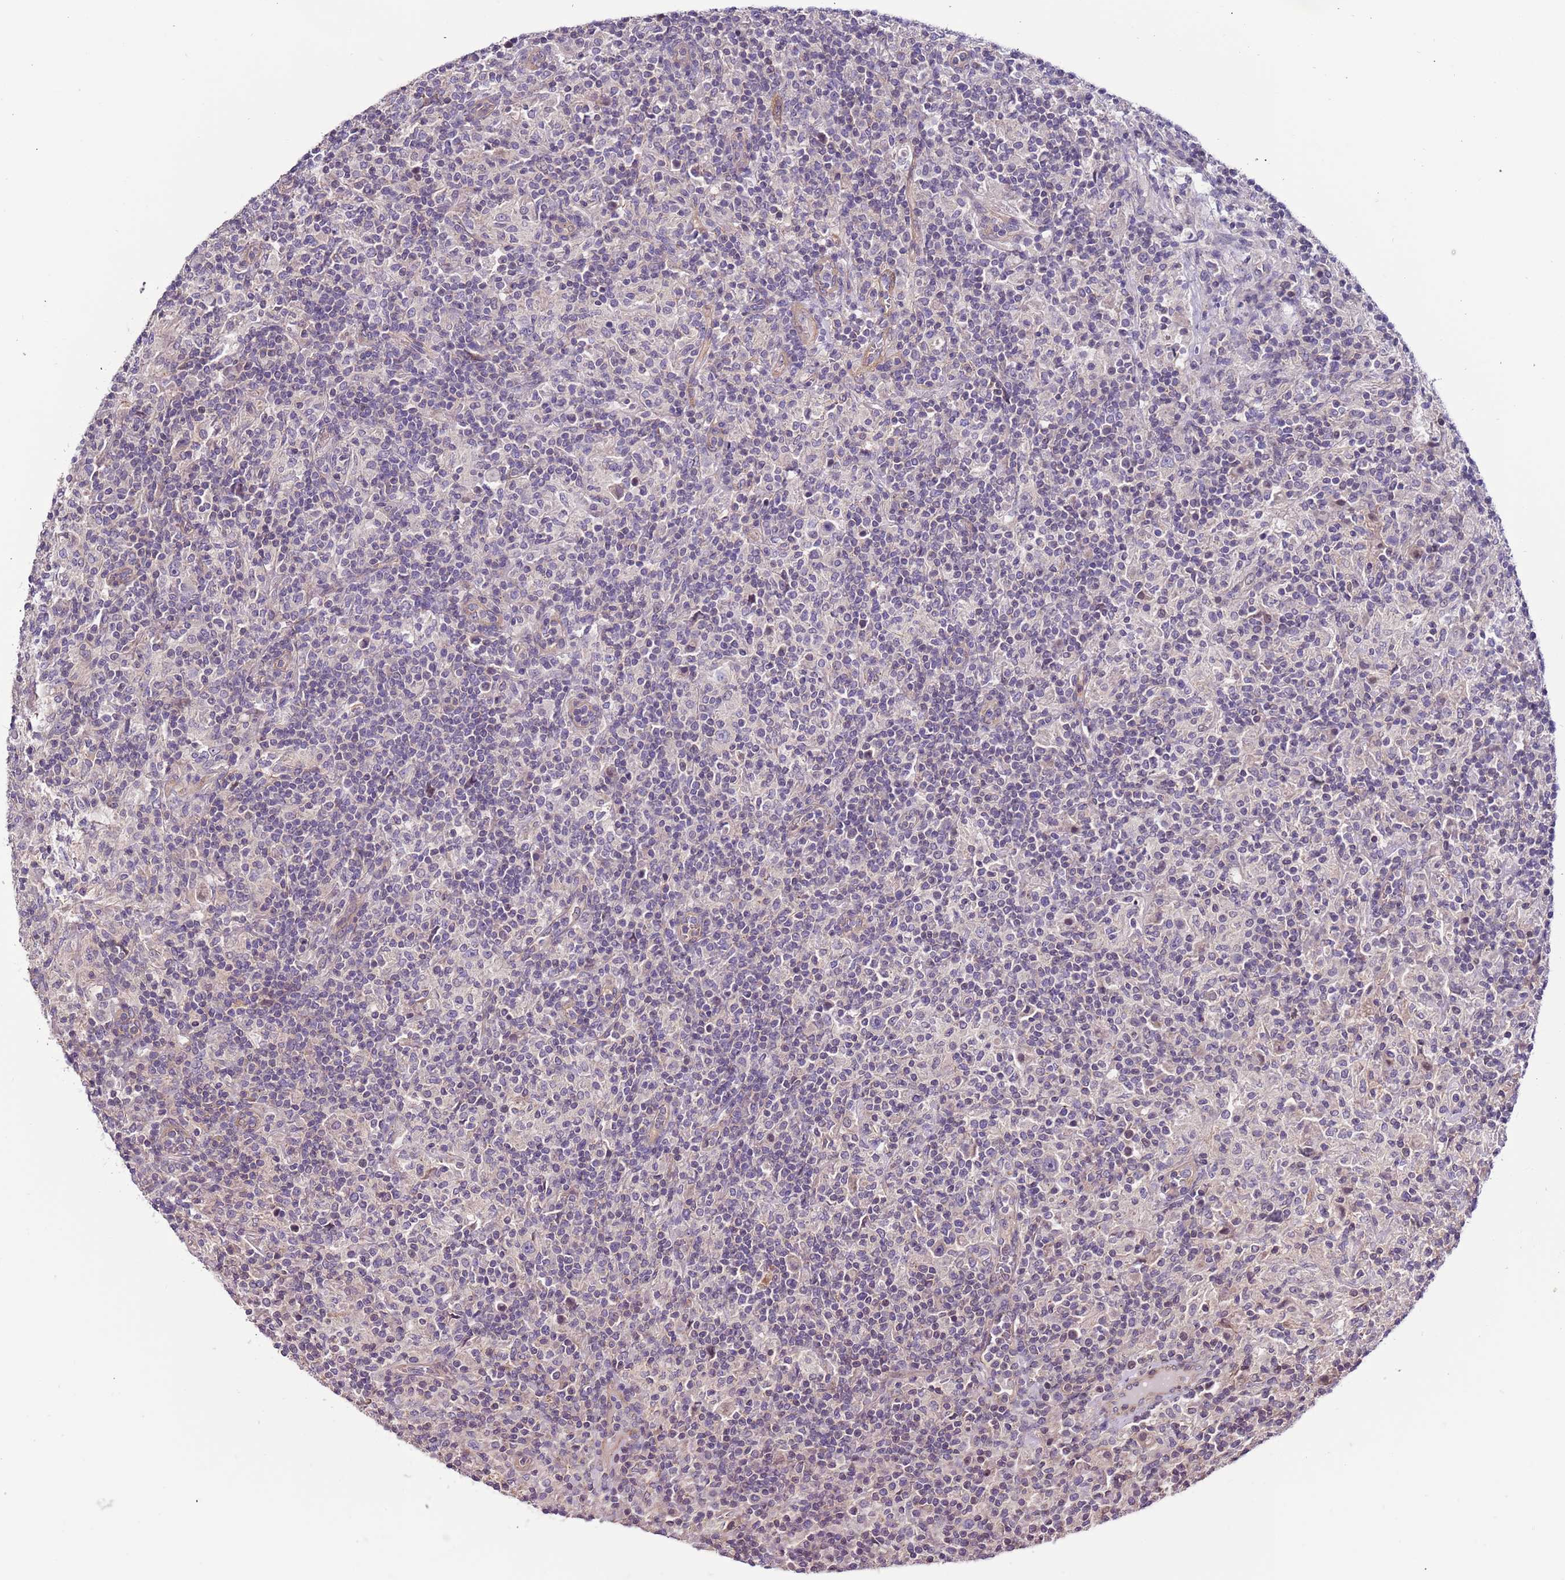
{"staining": {"intensity": "negative", "quantity": "none", "location": "none"}, "tissue": "lymphoma", "cell_type": "Tumor cells", "image_type": "cancer", "snomed": [{"axis": "morphology", "description": "Hodgkin's disease, NOS"}, {"axis": "topography", "description": "Lymph node"}], "caption": "An image of Hodgkin's disease stained for a protein displays no brown staining in tumor cells.", "gene": "LAMB4", "patient": {"sex": "male", "age": 70}}